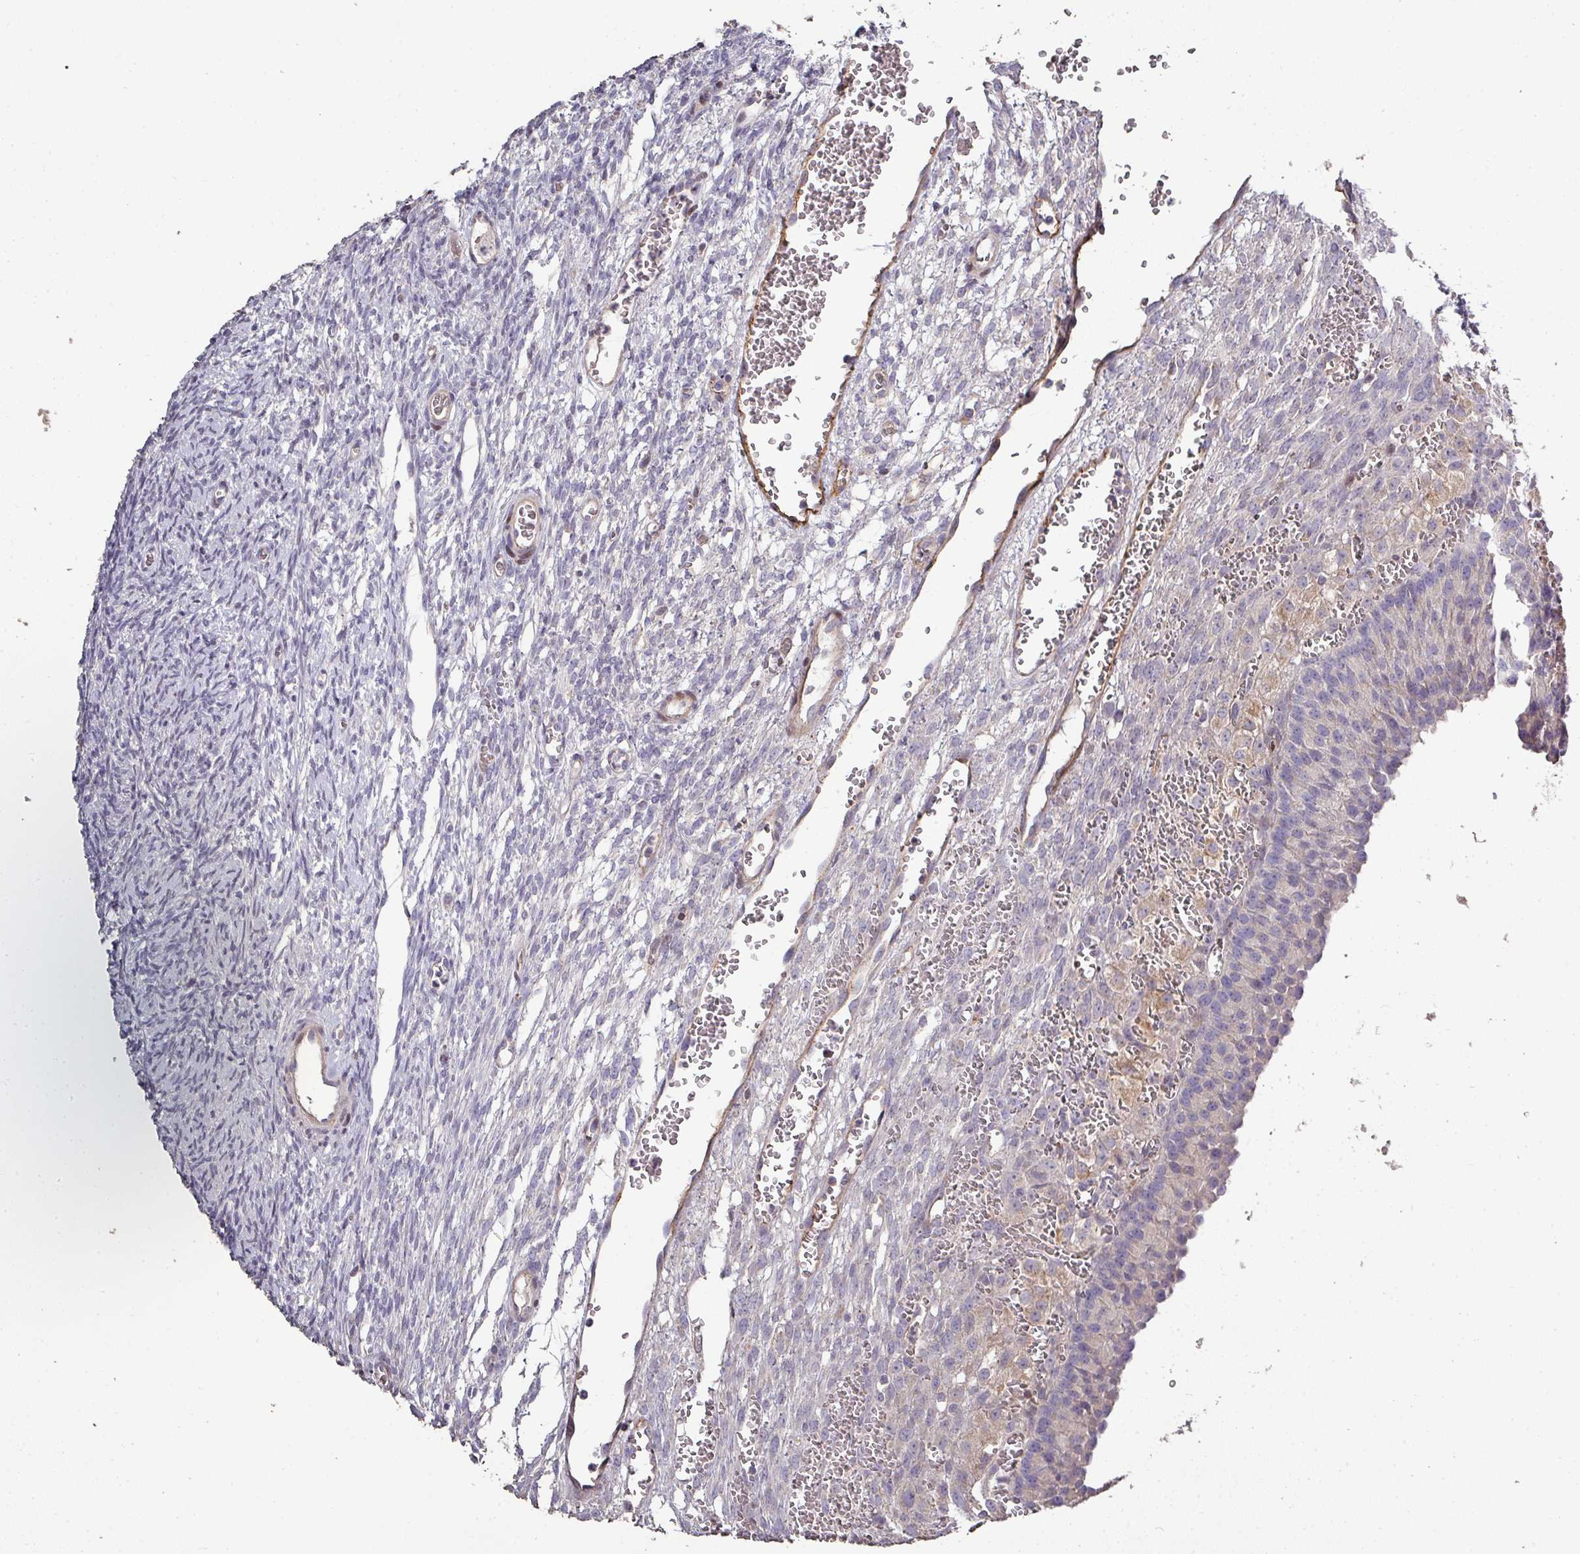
{"staining": {"intensity": "negative", "quantity": "none", "location": "none"}, "tissue": "ovary", "cell_type": "Follicle cells", "image_type": "normal", "snomed": [{"axis": "morphology", "description": "Normal tissue, NOS"}, {"axis": "topography", "description": "Ovary"}], "caption": "Protein analysis of benign ovary exhibits no significant staining in follicle cells. (DAB immunohistochemistry (IHC) visualized using brightfield microscopy, high magnification).", "gene": "RPL23A", "patient": {"sex": "female", "age": 39}}